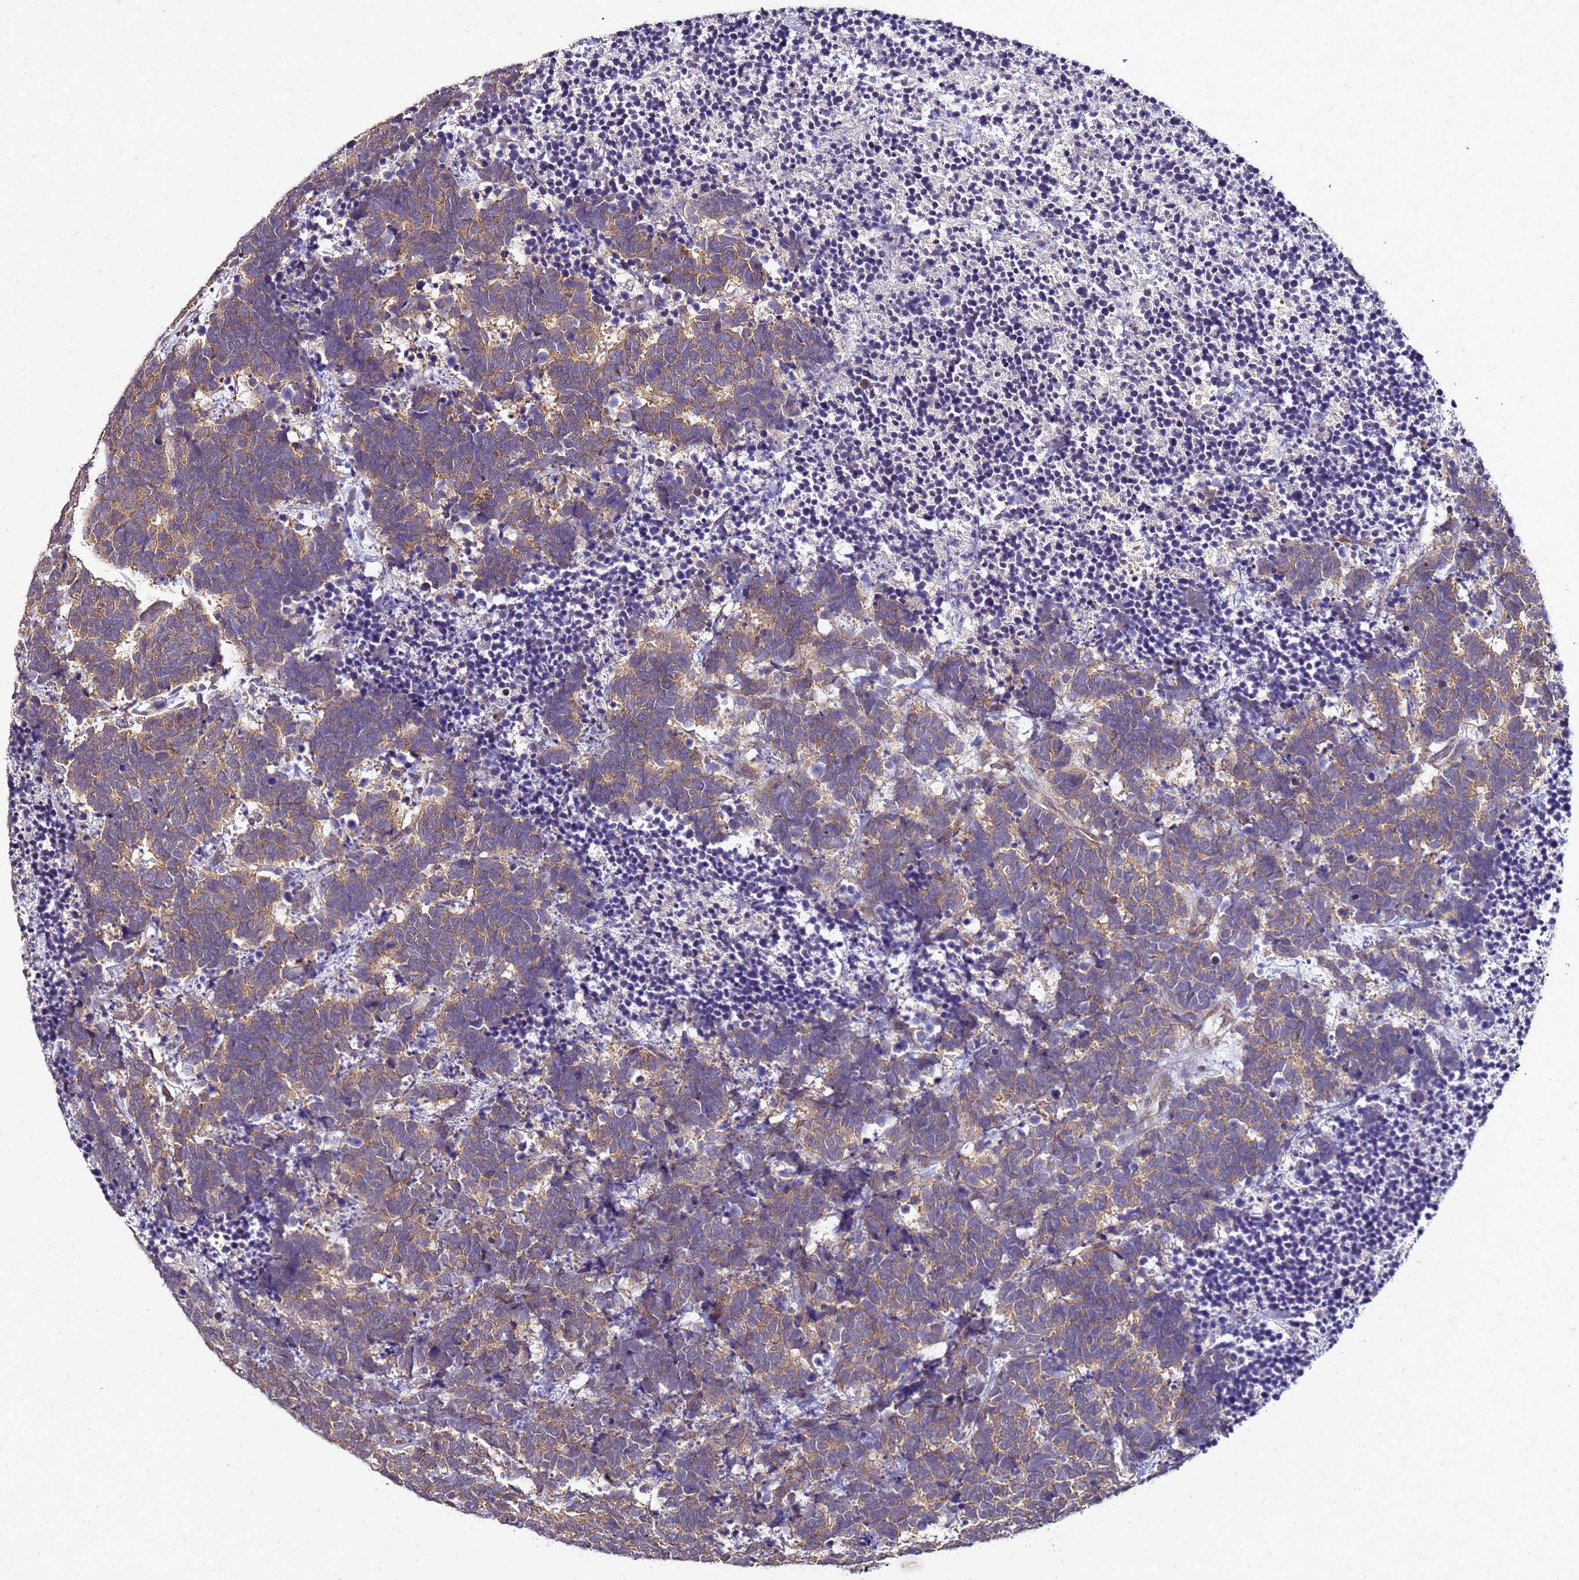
{"staining": {"intensity": "moderate", "quantity": ">75%", "location": "cytoplasmic/membranous"}, "tissue": "carcinoid", "cell_type": "Tumor cells", "image_type": "cancer", "snomed": [{"axis": "morphology", "description": "Carcinoma, NOS"}, {"axis": "morphology", "description": "Carcinoid, malignant, NOS"}, {"axis": "topography", "description": "Urinary bladder"}], "caption": "Malignant carcinoid stained with IHC exhibits moderate cytoplasmic/membranous staining in approximately >75% of tumor cells.", "gene": "ANKRD17", "patient": {"sex": "male", "age": 57}}